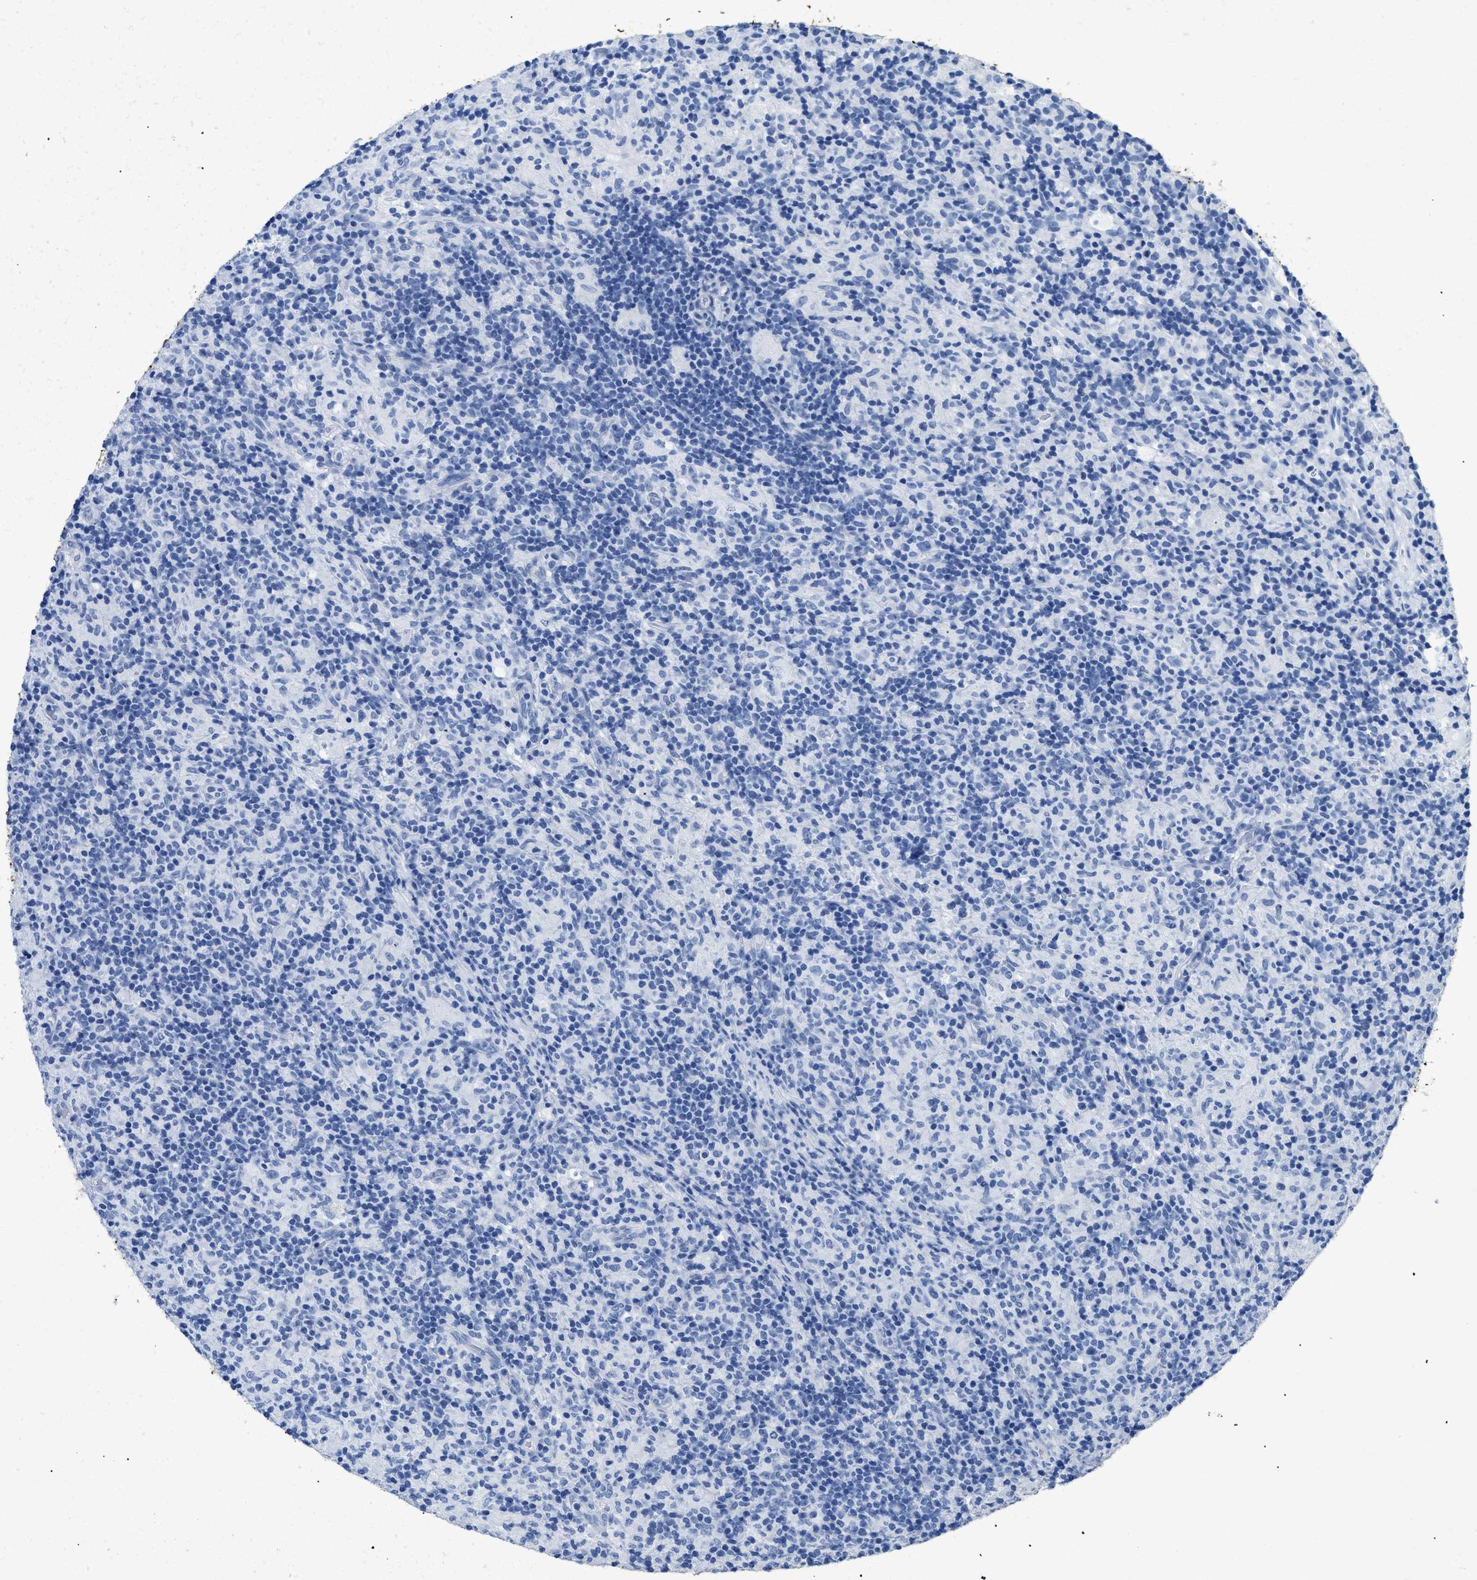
{"staining": {"intensity": "negative", "quantity": "none", "location": "none"}, "tissue": "lymphoma", "cell_type": "Tumor cells", "image_type": "cancer", "snomed": [{"axis": "morphology", "description": "Hodgkin's disease, NOS"}, {"axis": "topography", "description": "Lymph node"}], "caption": "Immunohistochemistry histopathology image of lymphoma stained for a protein (brown), which shows no positivity in tumor cells.", "gene": "DLC1", "patient": {"sex": "male", "age": 70}}